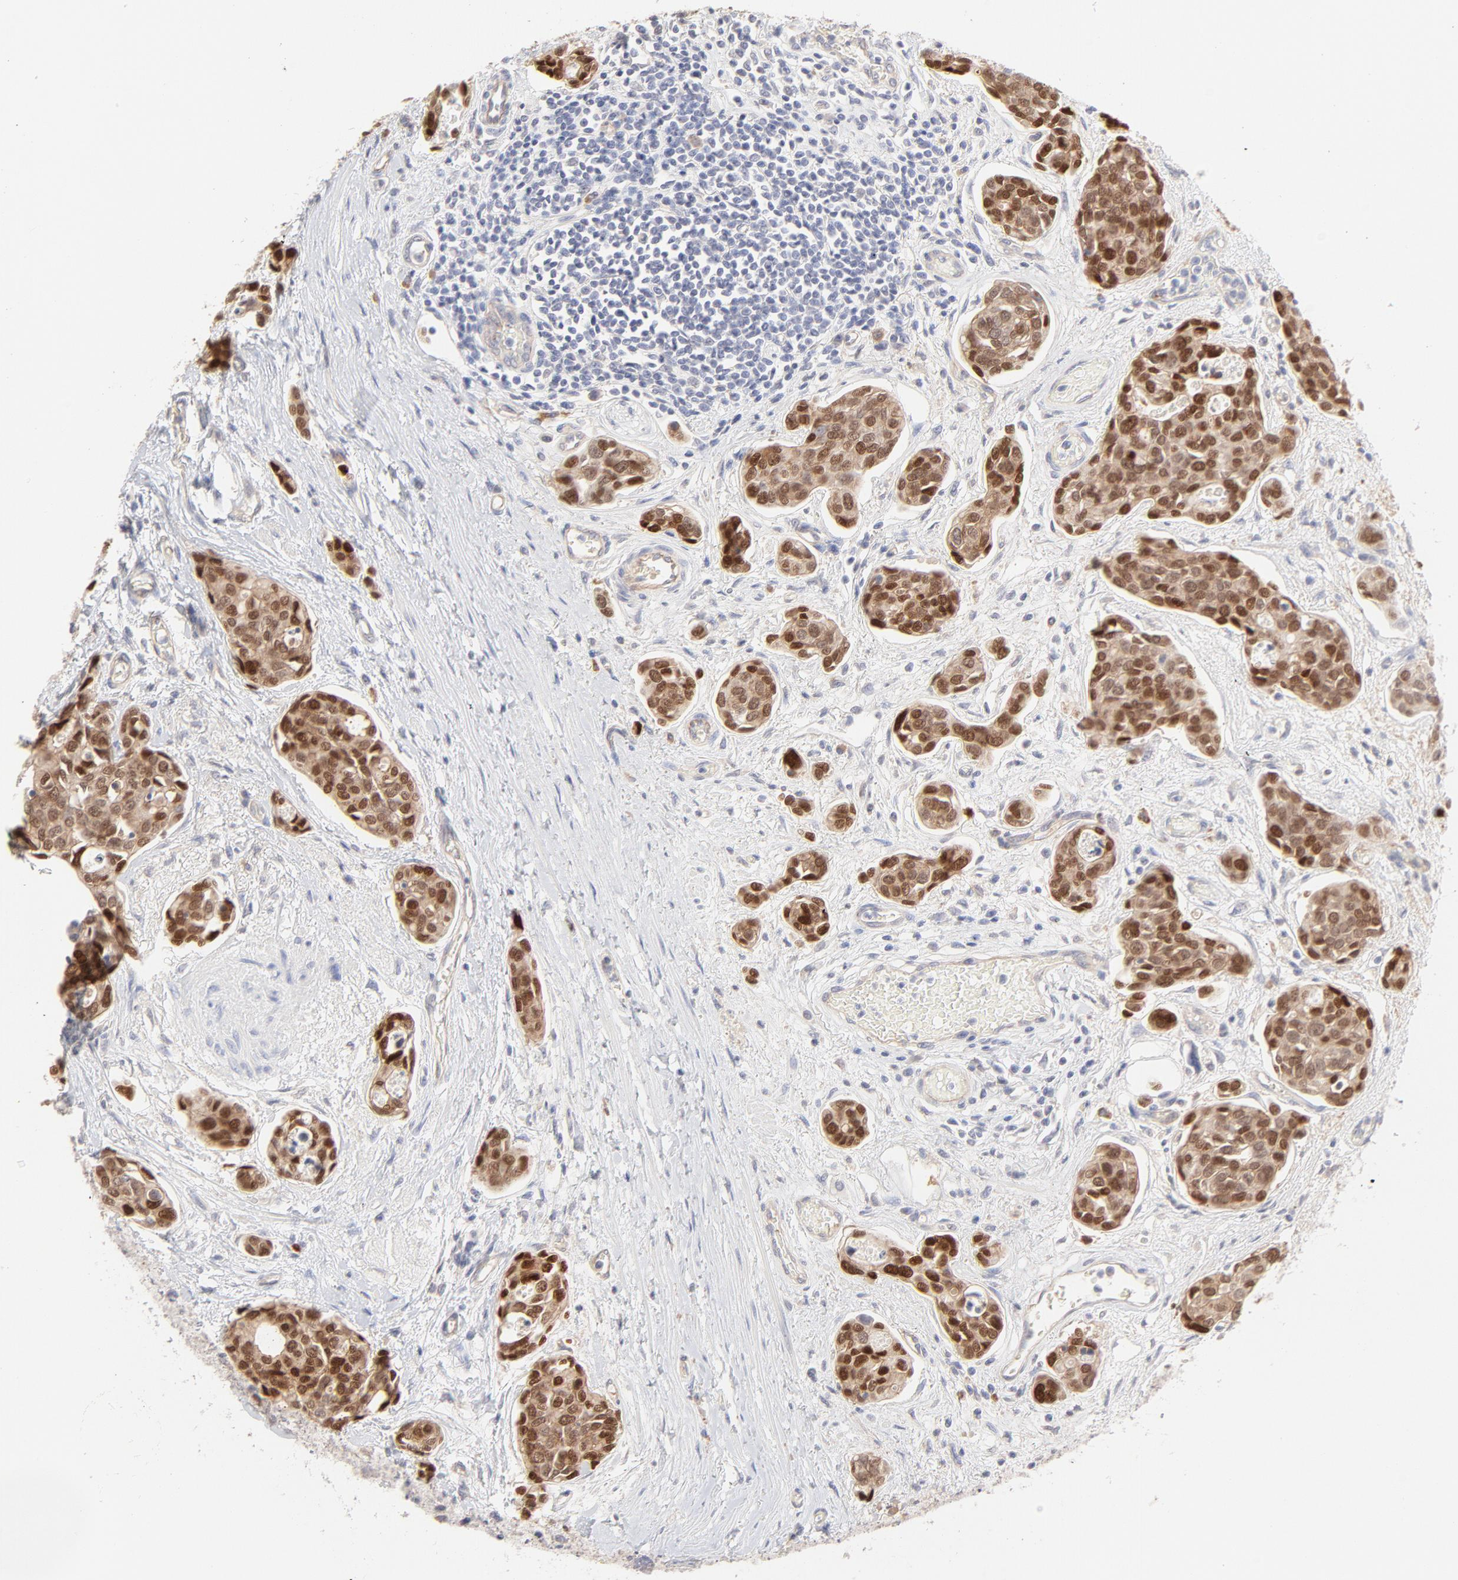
{"staining": {"intensity": "strong", "quantity": ">75%", "location": "cytoplasmic/membranous,nuclear"}, "tissue": "urothelial cancer", "cell_type": "Tumor cells", "image_type": "cancer", "snomed": [{"axis": "morphology", "description": "Urothelial carcinoma, High grade"}, {"axis": "topography", "description": "Urinary bladder"}], "caption": "Immunohistochemistry (DAB (3,3'-diaminobenzidine)) staining of human high-grade urothelial carcinoma demonstrates strong cytoplasmic/membranous and nuclear protein positivity in about >75% of tumor cells.", "gene": "ELF3", "patient": {"sex": "male", "age": 78}}